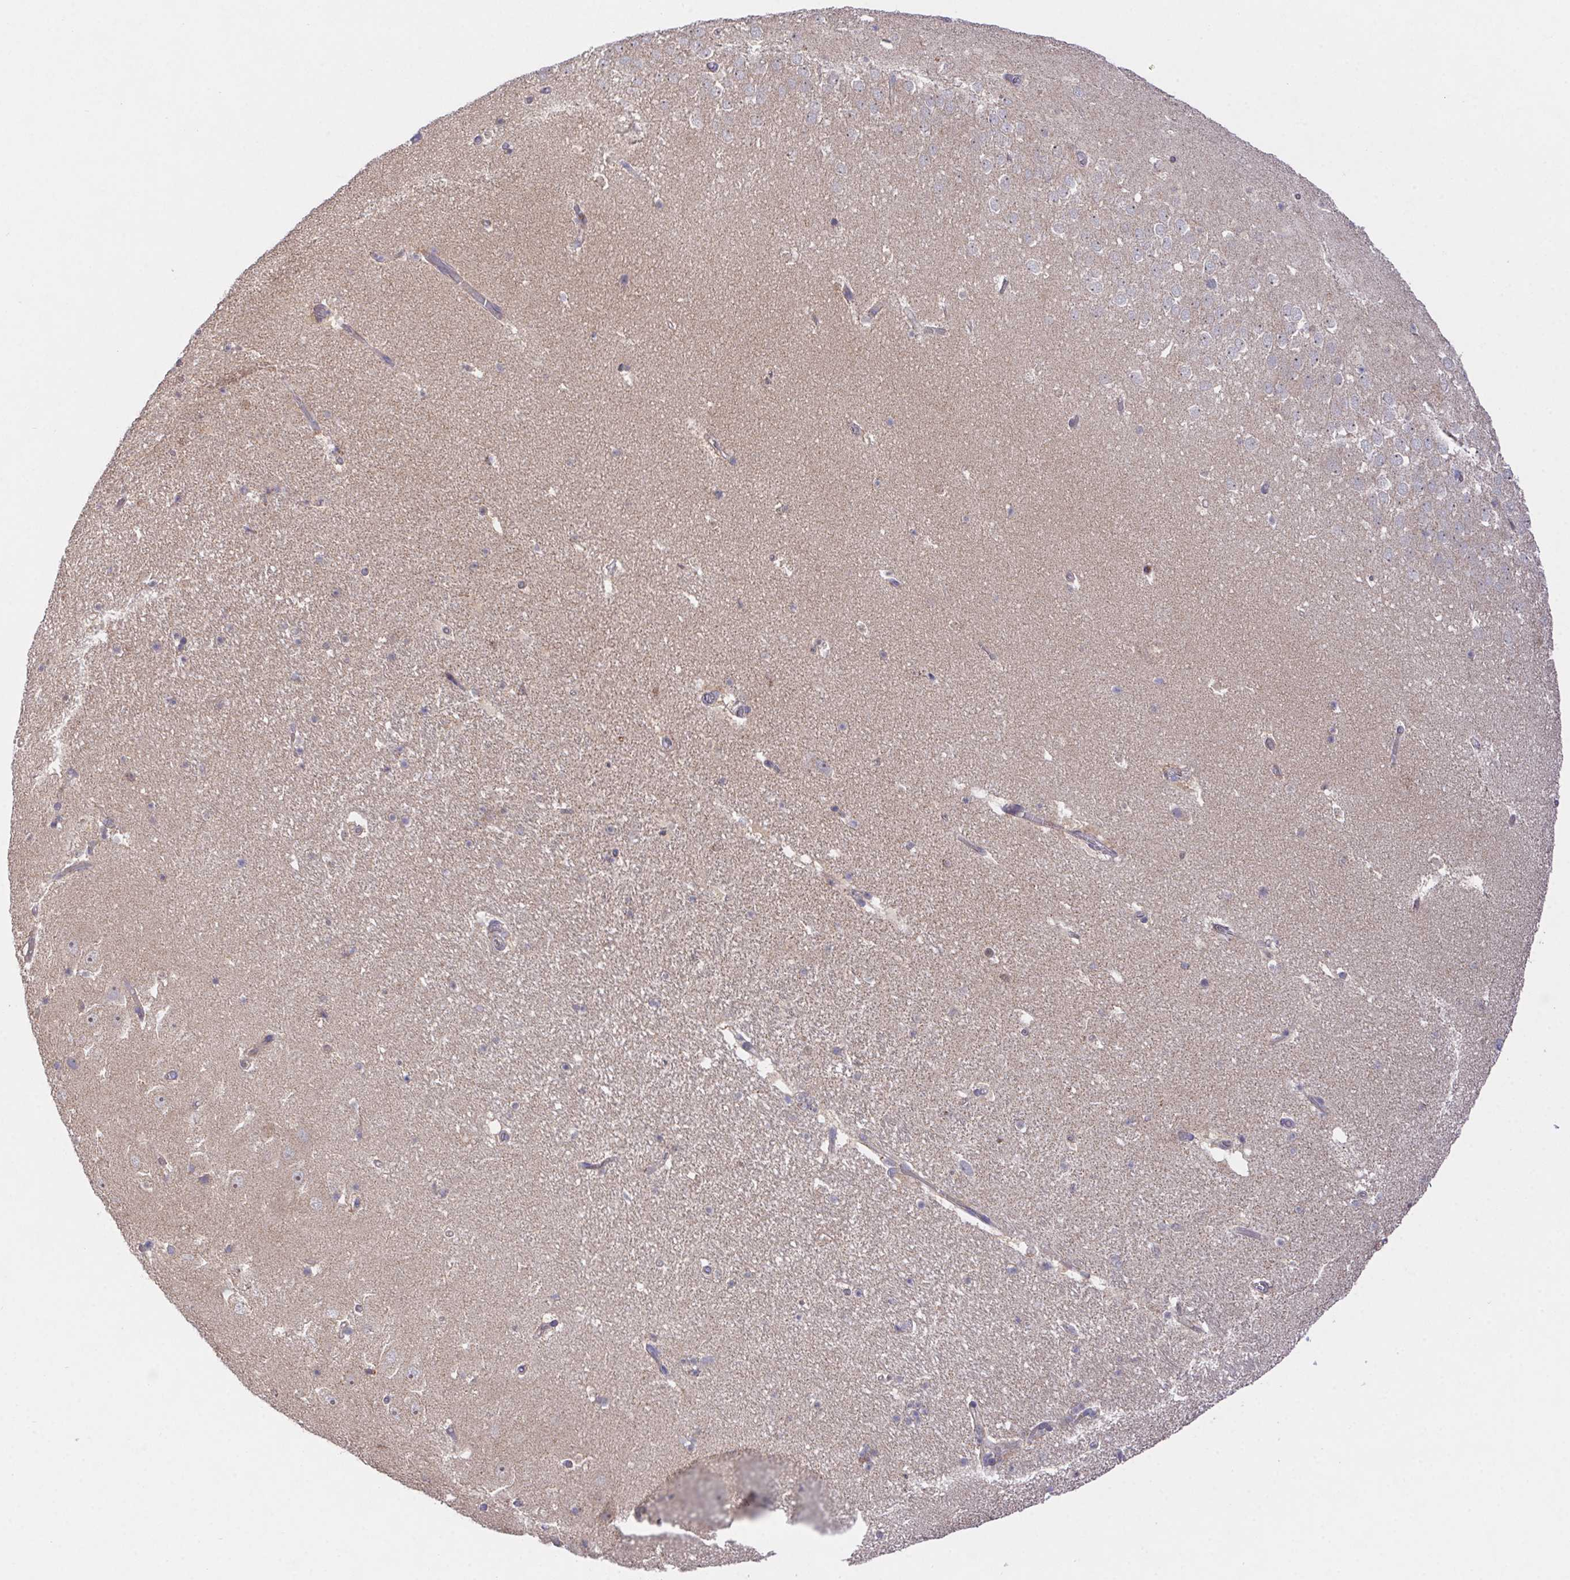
{"staining": {"intensity": "negative", "quantity": "none", "location": "none"}, "tissue": "hippocampus", "cell_type": "Glial cells", "image_type": "normal", "snomed": [{"axis": "morphology", "description": "Normal tissue, NOS"}, {"axis": "topography", "description": "Hippocampus"}], "caption": "IHC micrograph of benign hippocampus: human hippocampus stained with DAB exhibits no significant protein staining in glial cells.", "gene": "FAM241A", "patient": {"sex": "female", "age": 42}}